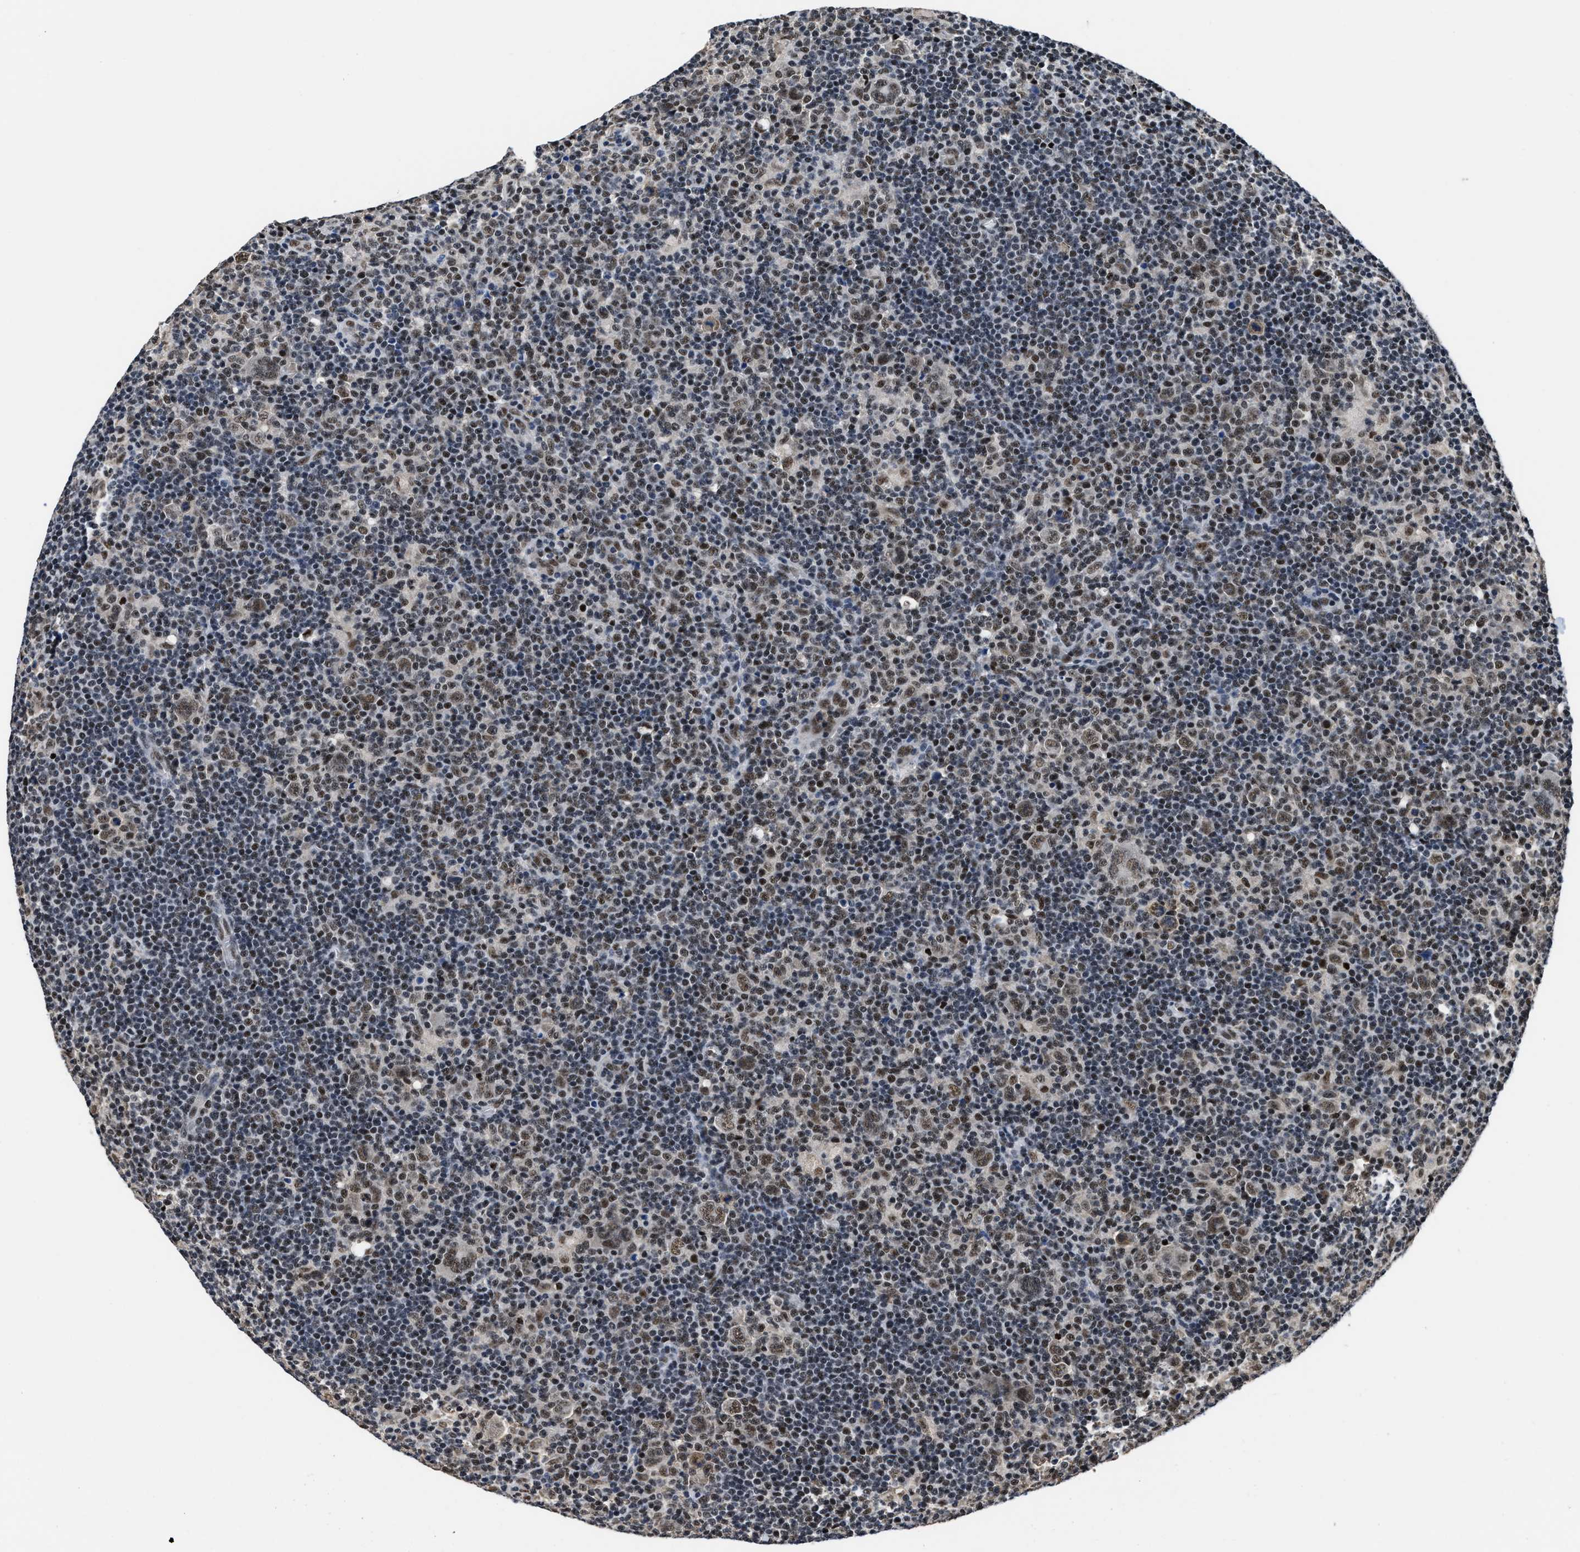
{"staining": {"intensity": "moderate", "quantity": ">75%", "location": "nuclear"}, "tissue": "lymphoma", "cell_type": "Tumor cells", "image_type": "cancer", "snomed": [{"axis": "morphology", "description": "Hodgkin's disease, NOS"}, {"axis": "topography", "description": "Lymph node"}], "caption": "The photomicrograph displays a brown stain indicating the presence of a protein in the nuclear of tumor cells in lymphoma. (DAB (3,3'-diaminobenzidine) IHC, brown staining for protein, blue staining for nuclei).", "gene": "HNRNPH2", "patient": {"sex": "female", "age": 57}}